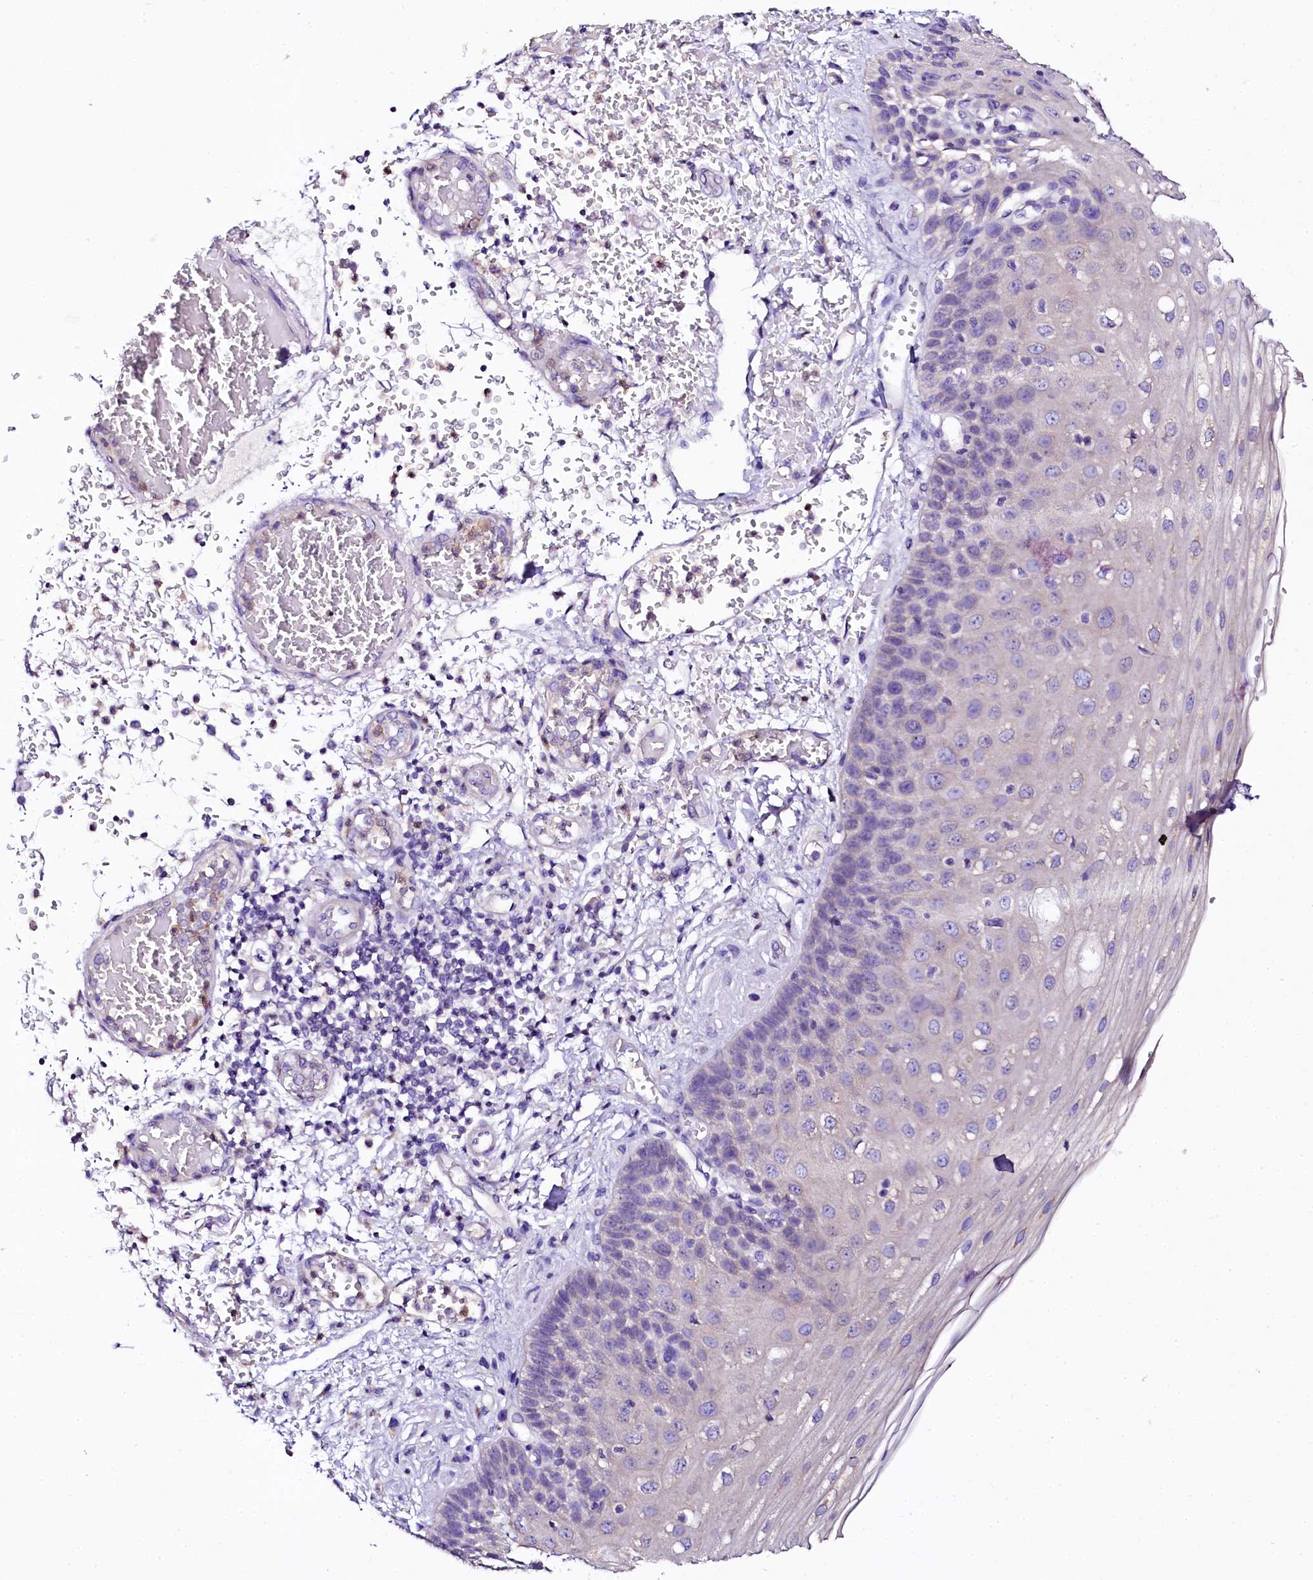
{"staining": {"intensity": "negative", "quantity": "none", "location": "none"}, "tissue": "esophagus", "cell_type": "Squamous epithelial cells", "image_type": "normal", "snomed": [{"axis": "morphology", "description": "Normal tissue, NOS"}, {"axis": "topography", "description": "Esophagus"}], "caption": "An IHC histopathology image of unremarkable esophagus is shown. There is no staining in squamous epithelial cells of esophagus. (DAB (3,3'-diaminobenzidine) immunohistochemistry (IHC), high magnification).", "gene": "NAA16", "patient": {"sex": "male", "age": 81}}